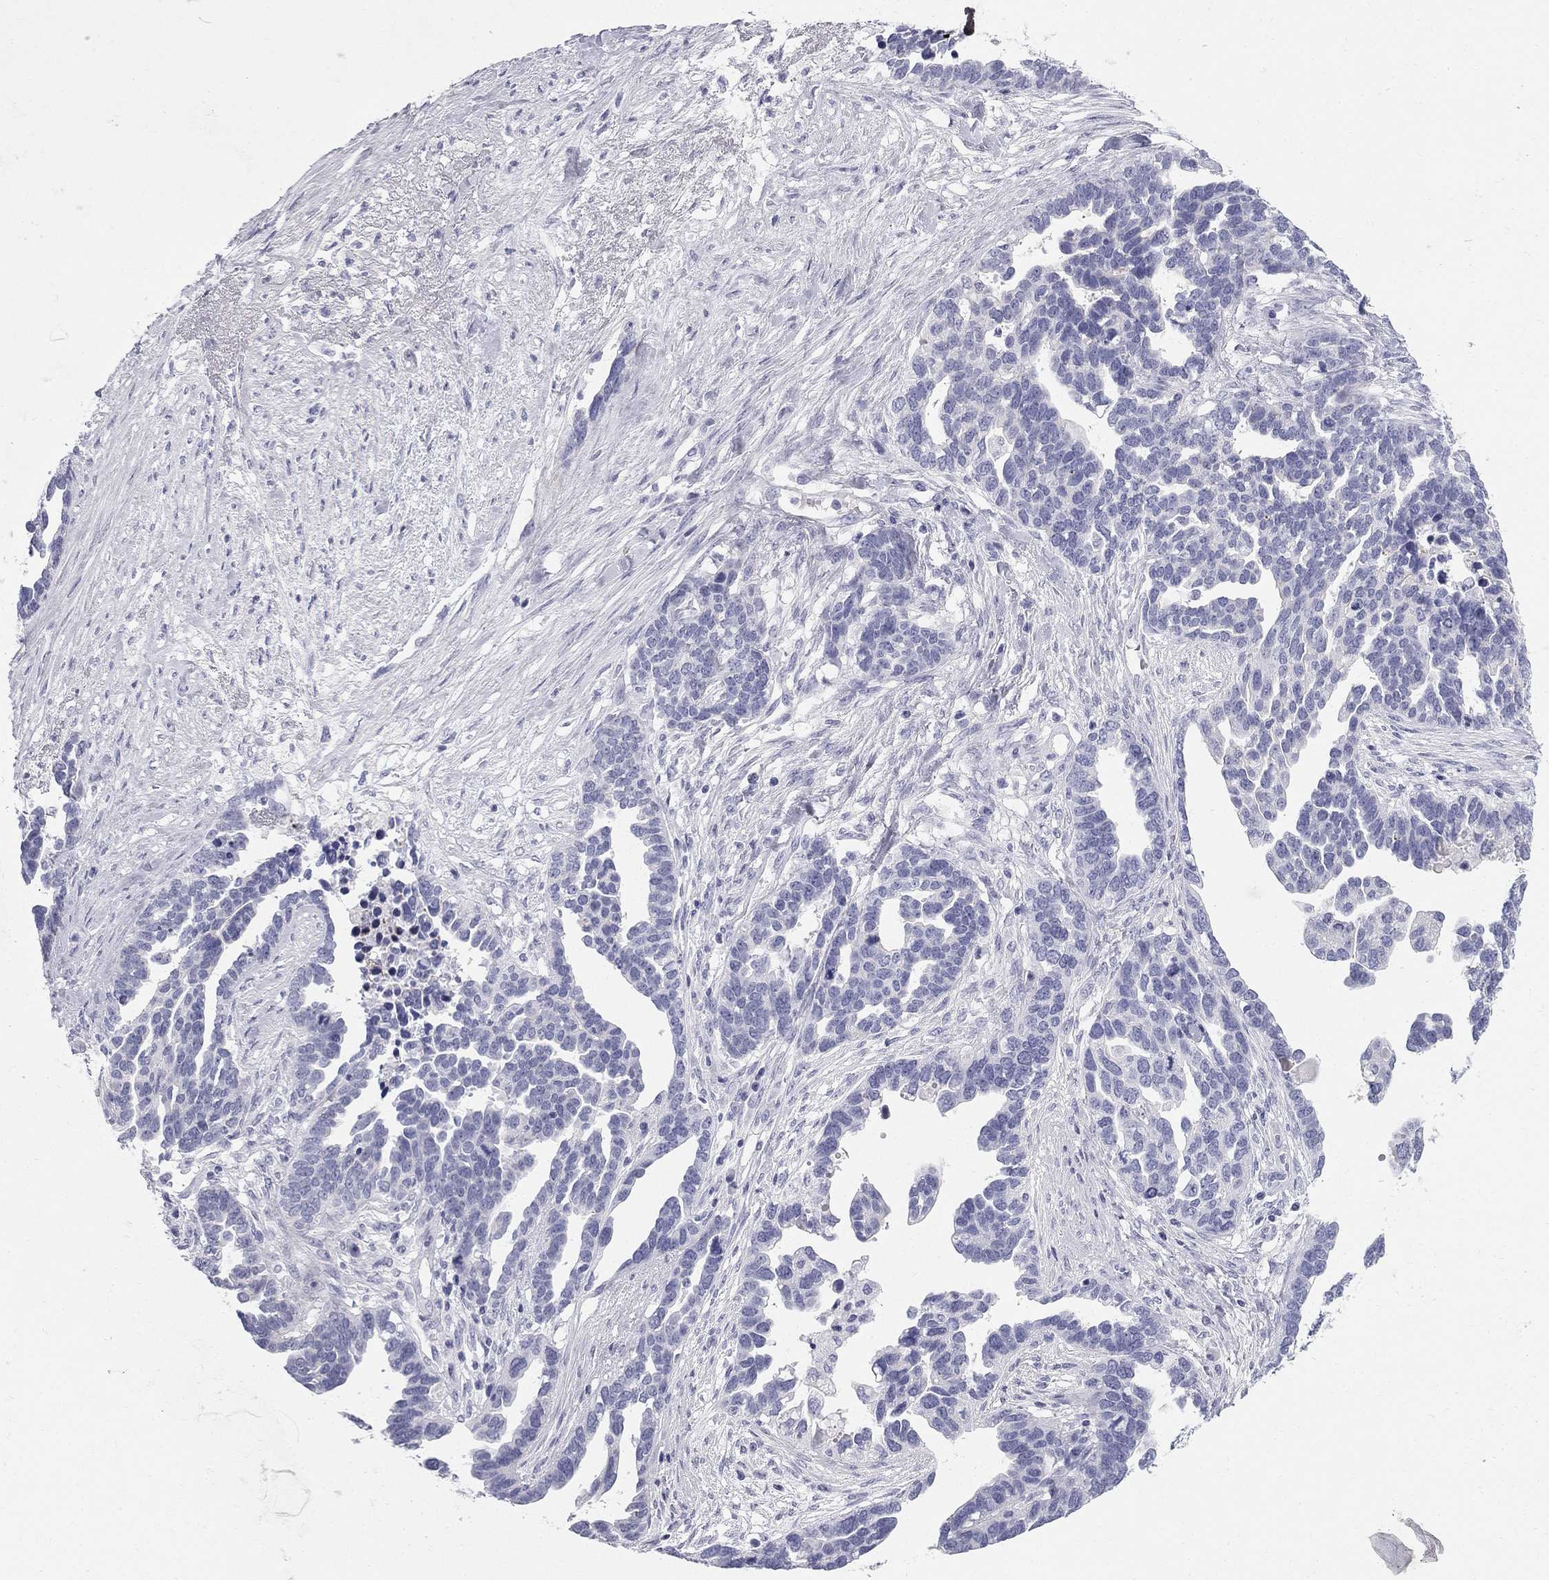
{"staining": {"intensity": "negative", "quantity": "none", "location": "none"}, "tissue": "ovarian cancer", "cell_type": "Tumor cells", "image_type": "cancer", "snomed": [{"axis": "morphology", "description": "Cystadenocarcinoma, serous, NOS"}, {"axis": "topography", "description": "Ovary"}], "caption": "Immunohistochemical staining of human ovarian serous cystadenocarcinoma displays no significant staining in tumor cells.", "gene": "SULT2B1", "patient": {"sex": "female", "age": 54}}